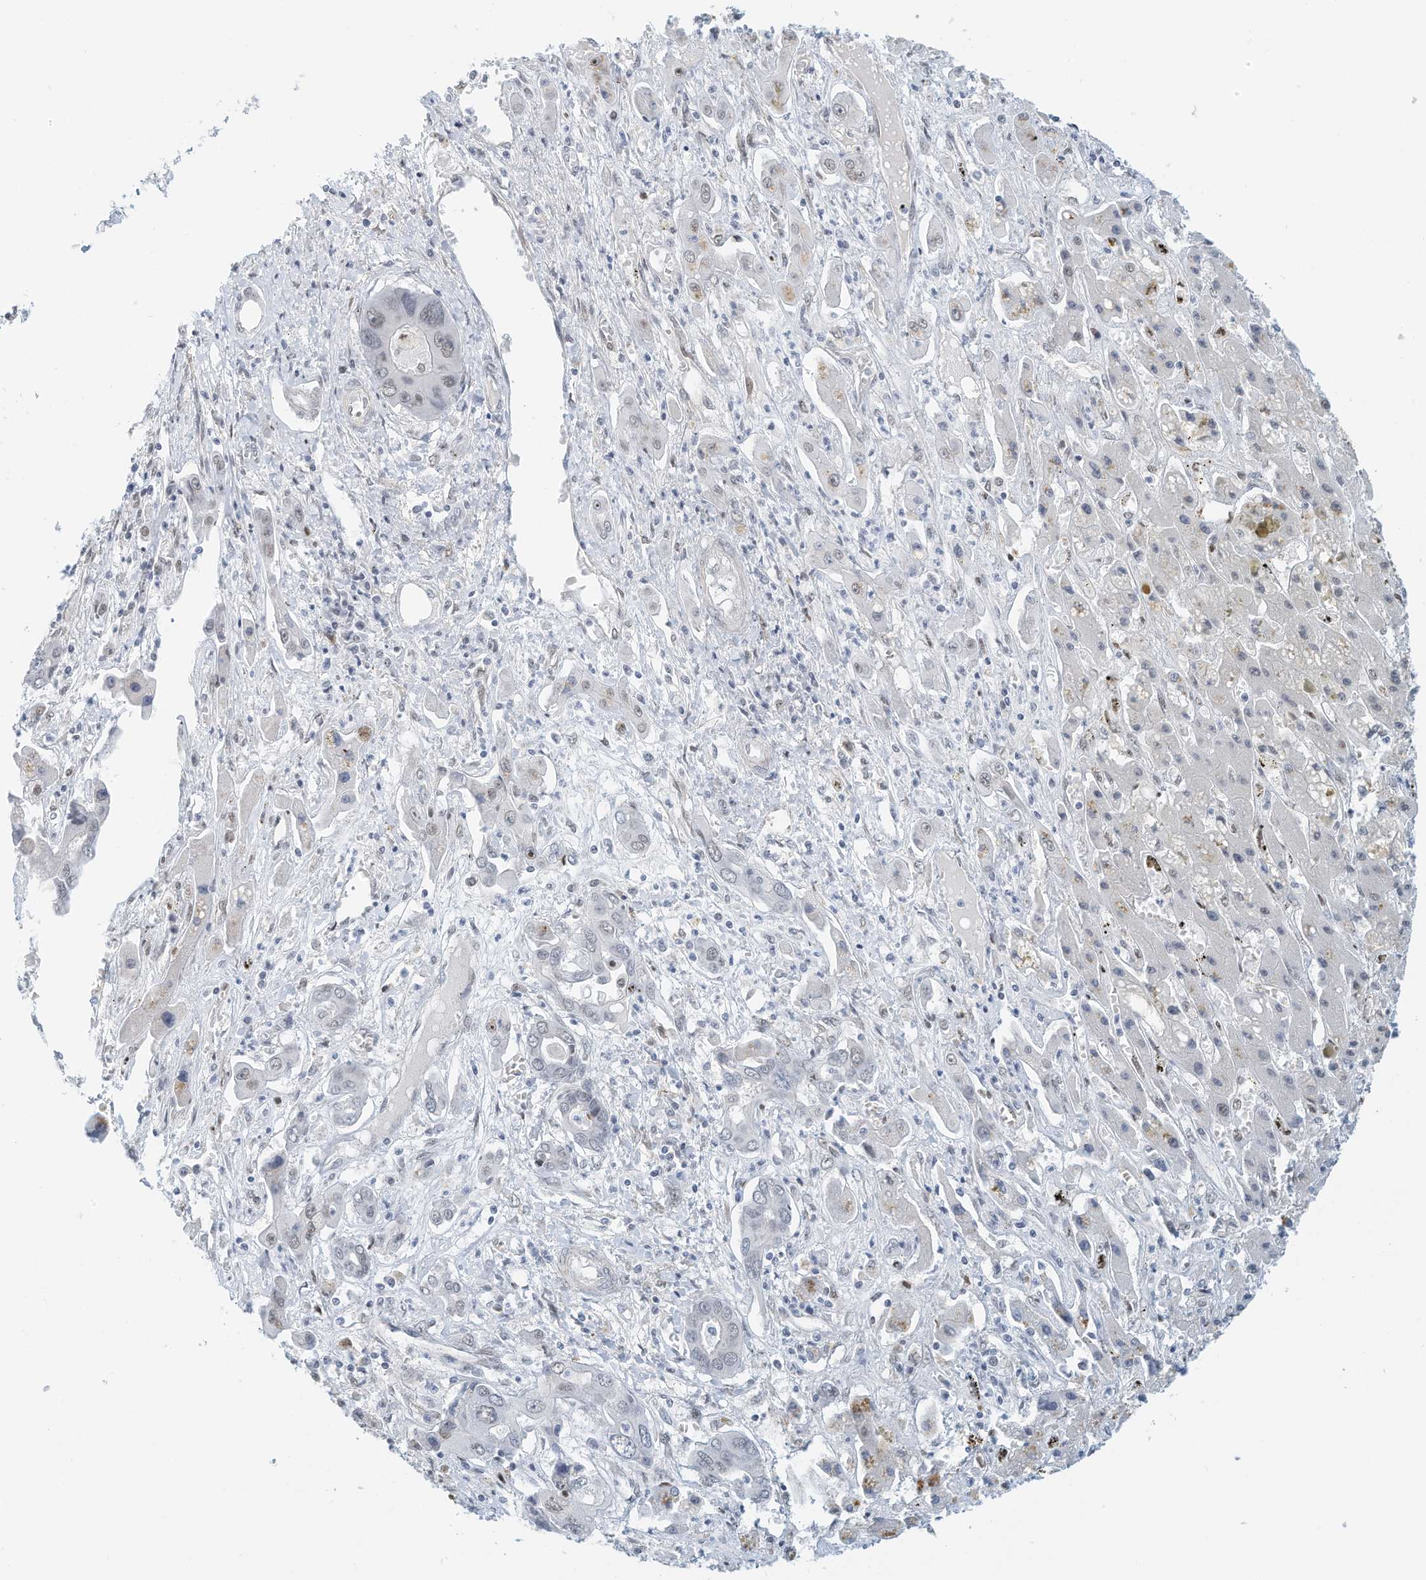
{"staining": {"intensity": "weak", "quantity": "<25%", "location": "cytoplasmic/membranous"}, "tissue": "liver cancer", "cell_type": "Tumor cells", "image_type": "cancer", "snomed": [{"axis": "morphology", "description": "Cholangiocarcinoma"}, {"axis": "topography", "description": "Liver"}], "caption": "Tumor cells show no significant protein staining in liver cancer (cholangiocarcinoma).", "gene": "ARHGAP28", "patient": {"sex": "male", "age": 67}}